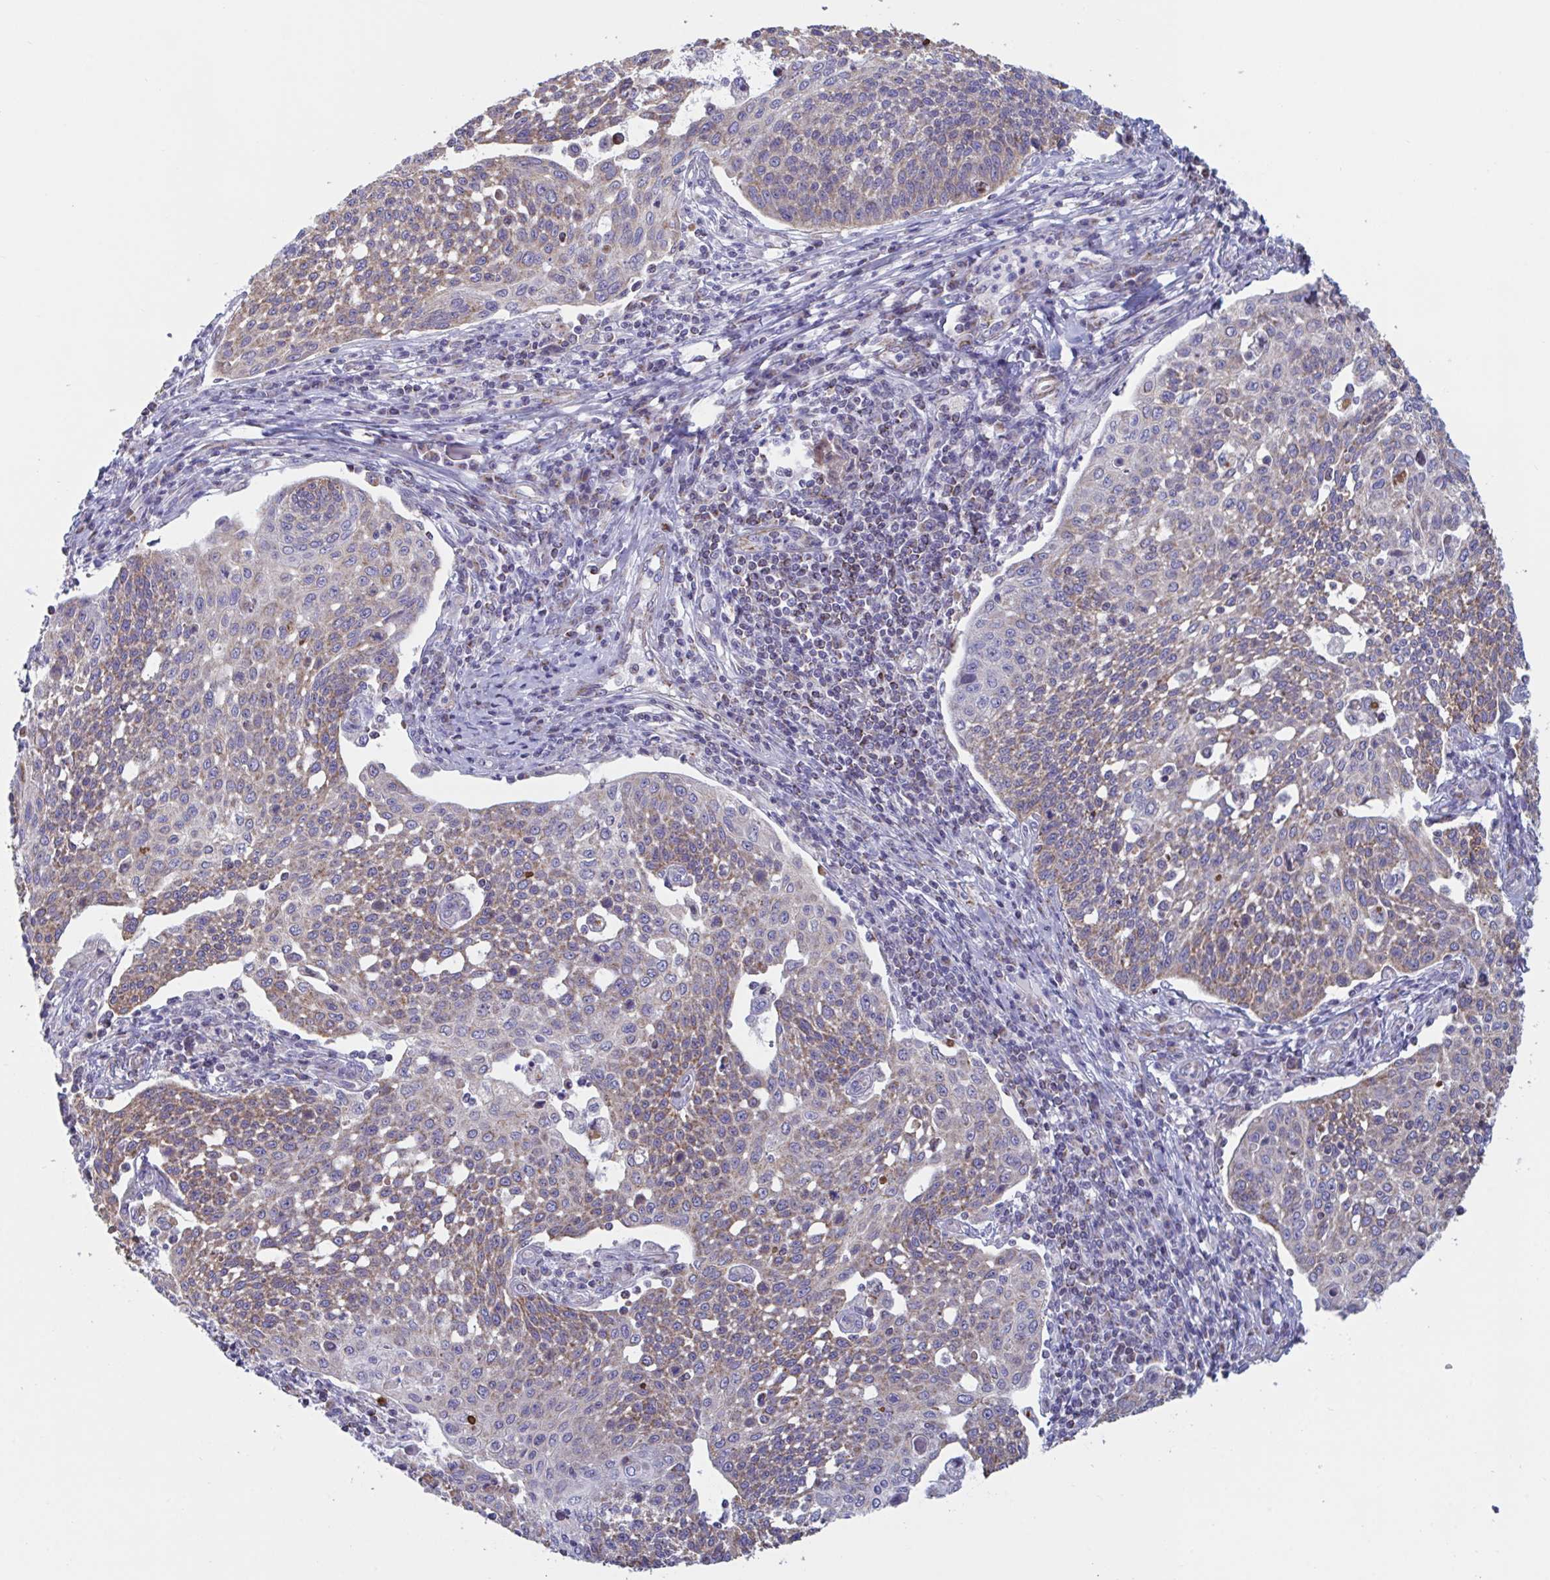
{"staining": {"intensity": "moderate", "quantity": ">75%", "location": "cytoplasmic/membranous"}, "tissue": "cervical cancer", "cell_type": "Tumor cells", "image_type": "cancer", "snomed": [{"axis": "morphology", "description": "Squamous cell carcinoma, NOS"}, {"axis": "topography", "description": "Cervix"}], "caption": "Protein staining of cervical cancer tissue shows moderate cytoplasmic/membranous staining in about >75% of tumor cells.", "gene": "BCAT2", "patient": {"sex": "female", "age": 34}}